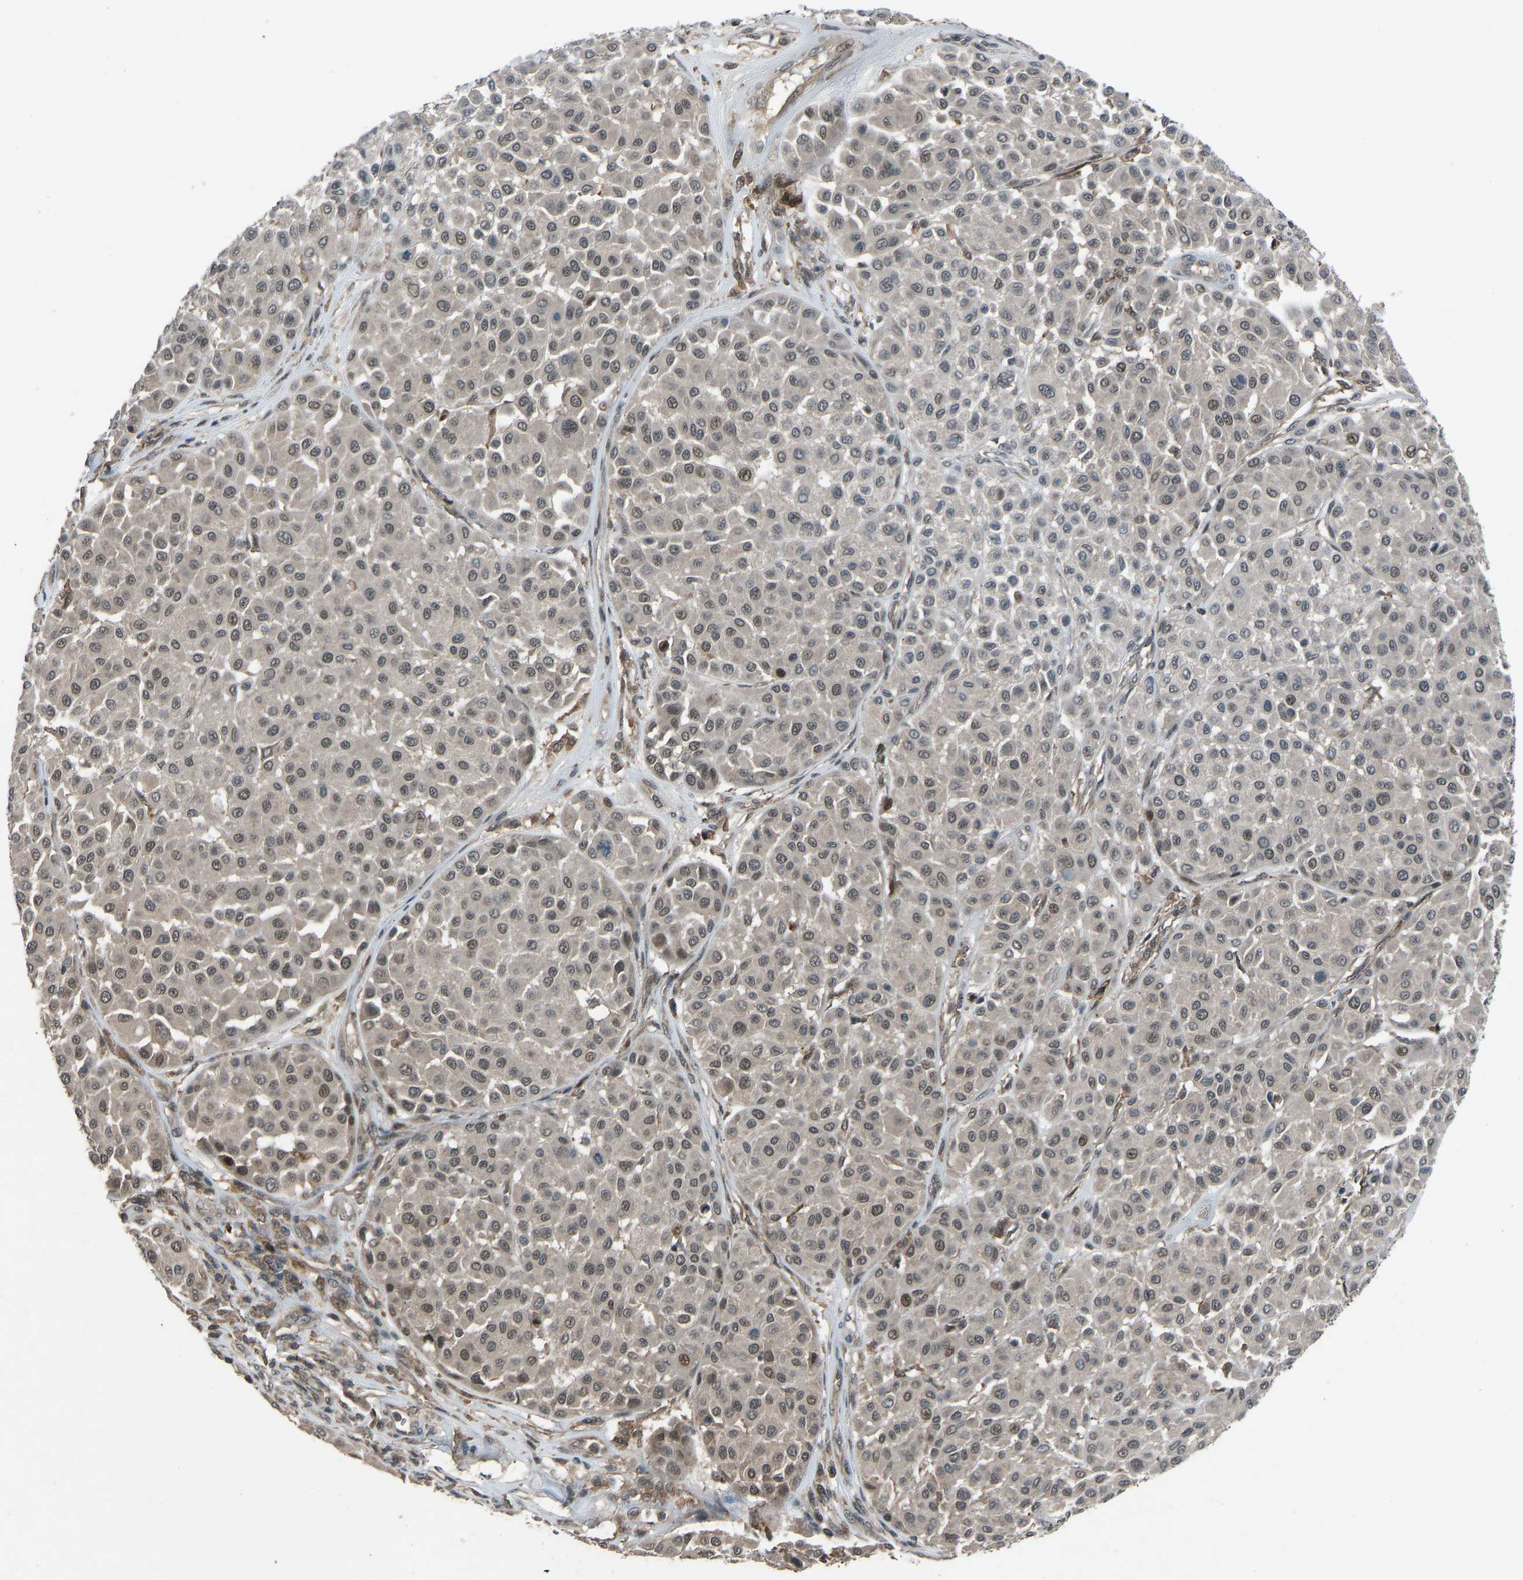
{"staining": {"intensity": "weak", "quantity": "25%-75%", "location": "nuclear"}, "tissue": "melanoma", "cell_type": "Tumor cells", "image_type": "cancer", "snomed": [{"axis": "morphology", "description": "Malignant melanoma, Metastatic site"}, {"axis": "topography", "description": "Soft tissue"}], "caption": "This is a photomicrograph of immunohistochemistry (IHC) staining of malignant melanoma (metastatic site), which shows weak positivity in the nuclear of tumor cells.", "gene": "SLC43A1", "patient": {"sex": "male", "age": 41}}